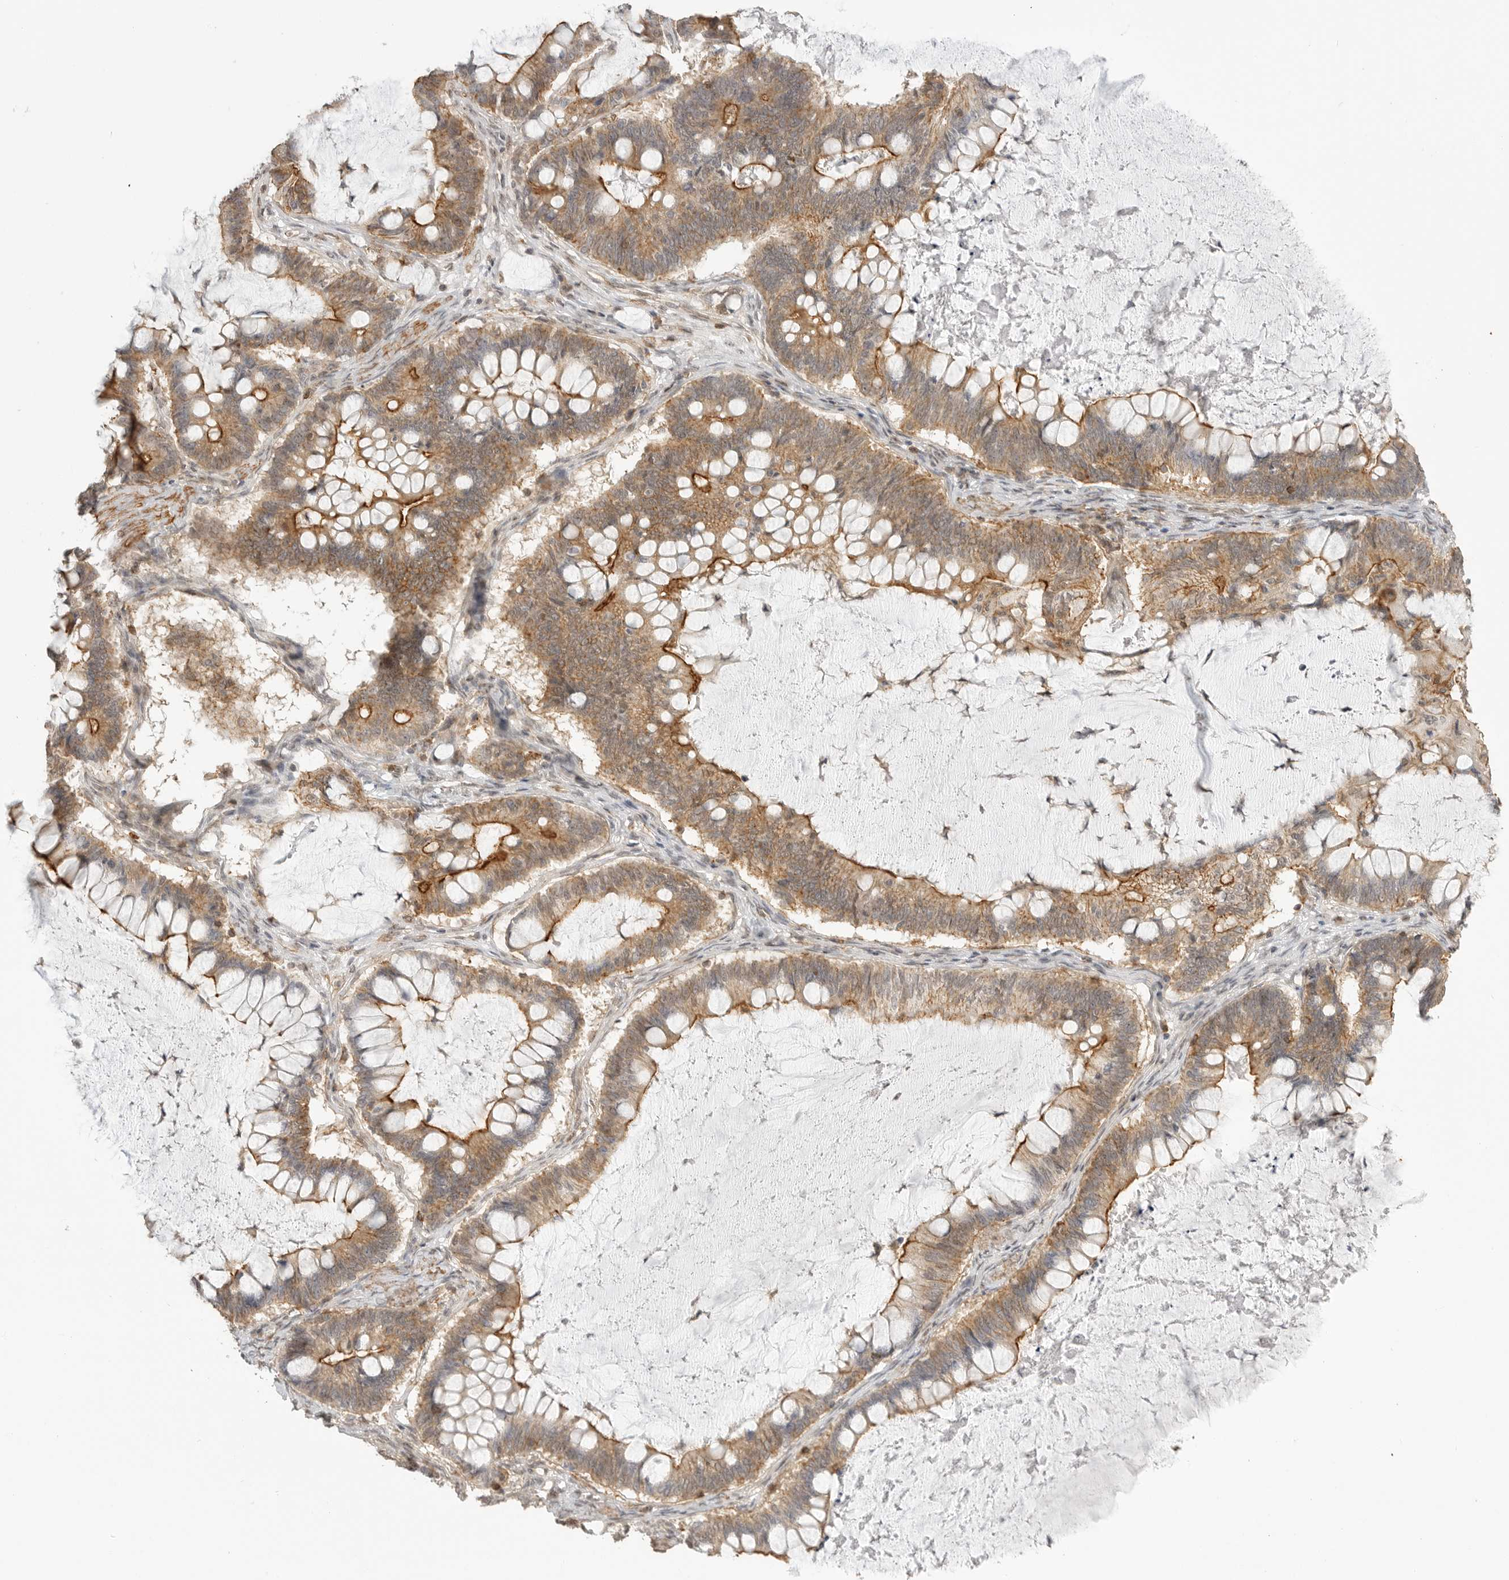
{"staining": {"intensity": "moderate", "quantity": ">75%", "location": "cytoplasmic/membranous"}, "tissue": "ovarian cancer", "cell_type": "Tumor cells", "image_type": "cancer", "snomed": [{"axis": "morphology", "description": "Cystadenocarcinoma, mucinous, NOS"}, {"axis": "topography", "description": "Ovary"}], "caption": "Tumor cells demonstrate medium levels of moderate cytoplasmic/membranous expression in approximately >75% of cells in human ovarian mucinous cystadenocarcinoma.", "gene": "GPC2", "patient": {"sex": "female", "age": 61}}